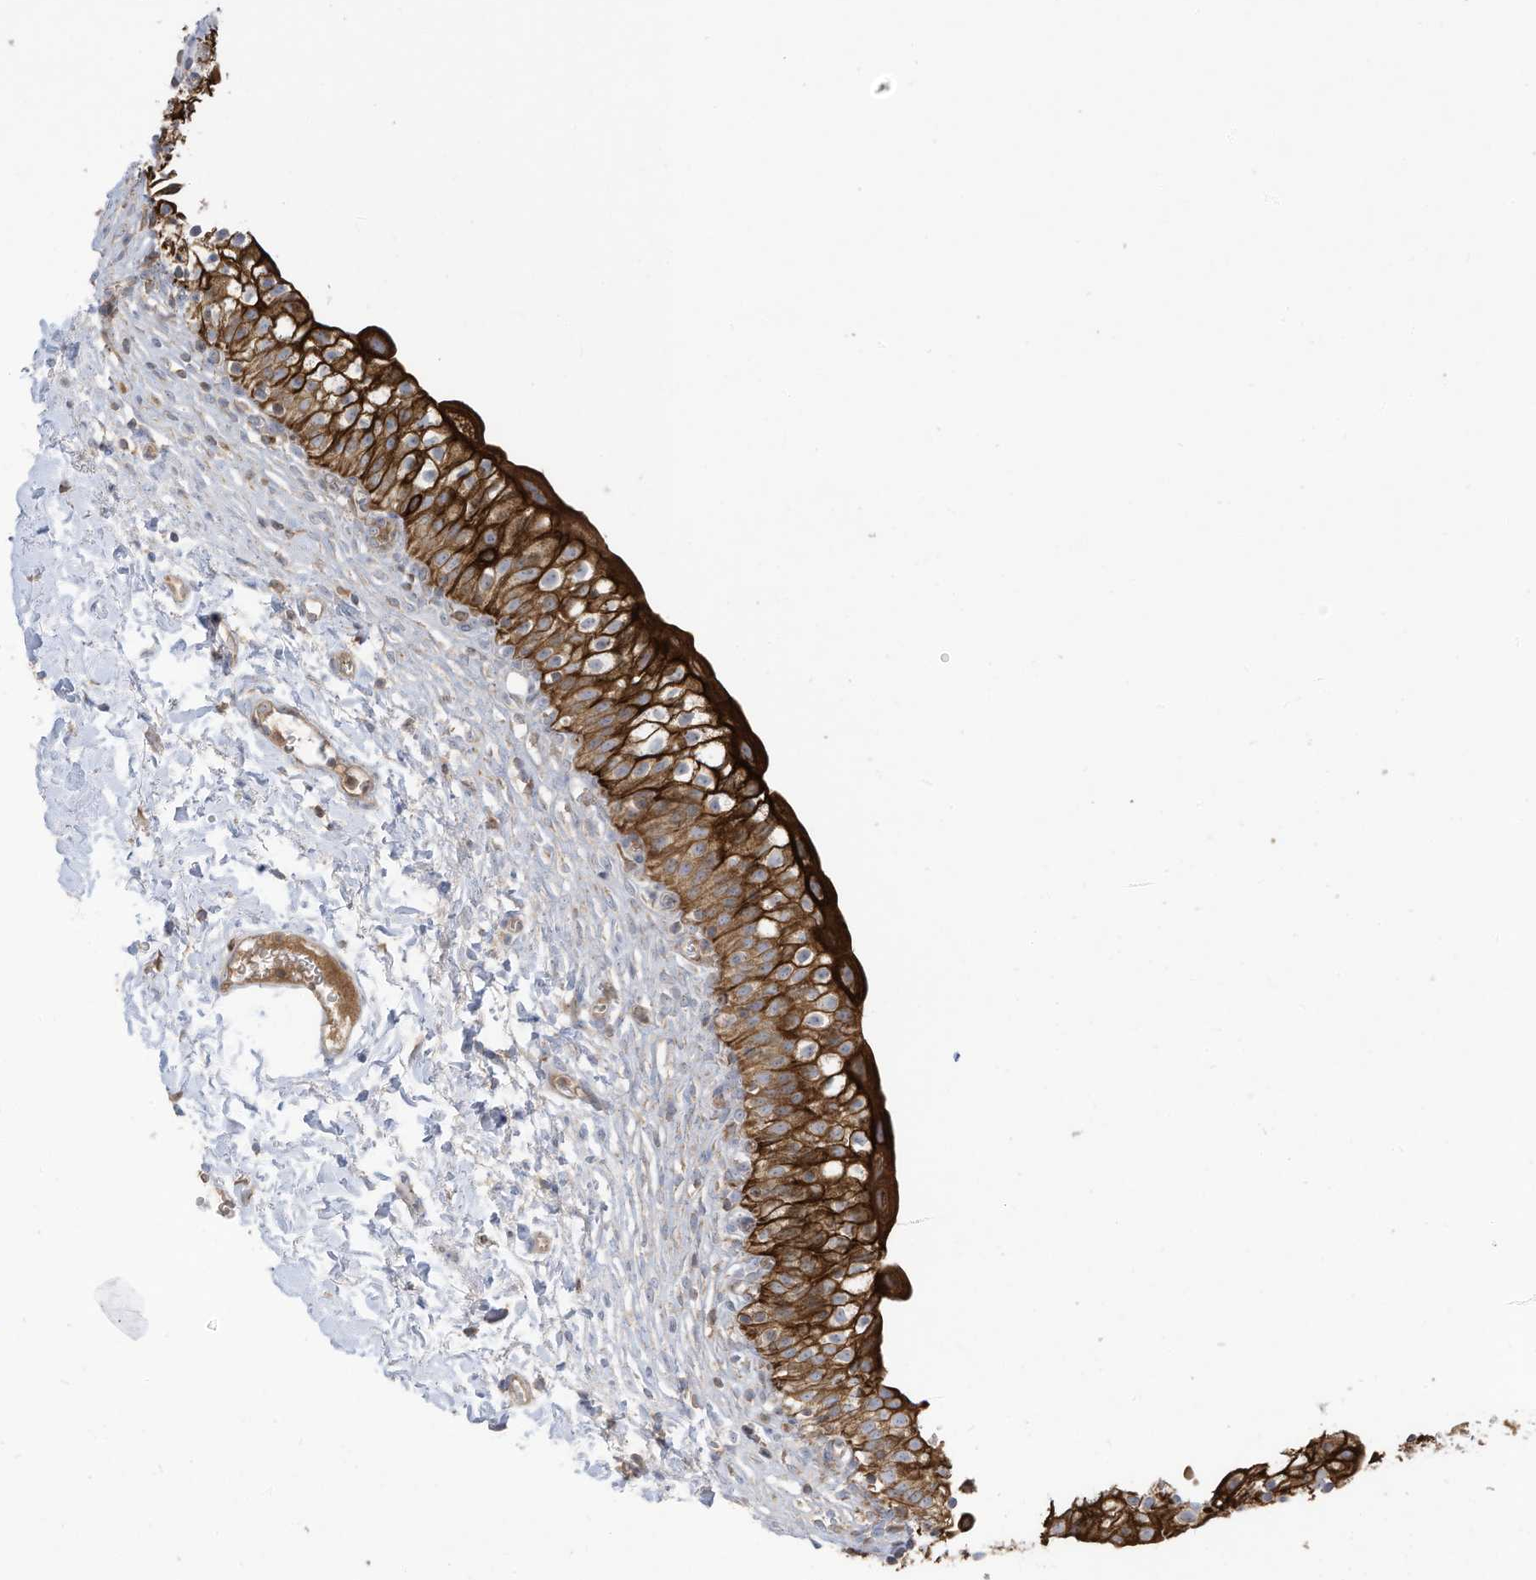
{"staining": {"intensity": "strong", "quantity": ">75%", "location": "cytoplasmic/membranous"}, "tissue": "urinary bladder", "cell_type": "Urothelial cells", "image_type": "normal", "snomed": [{"axis": "morphology", "description": "Normal tissue, NOS"}, {"axis": "topography", "description": "Urinary bladder"}], "caption": "Urinary bladder stained with immunohistochemistry (IHC) demonstrates strong cytoplasmic/membranous expression in approximately >75% of urothelial cells. (Brightfield microscopy of DAB IHC at high magnification).", "gene": "CGAS", "patient": {"sex": "male", "age": 55}}